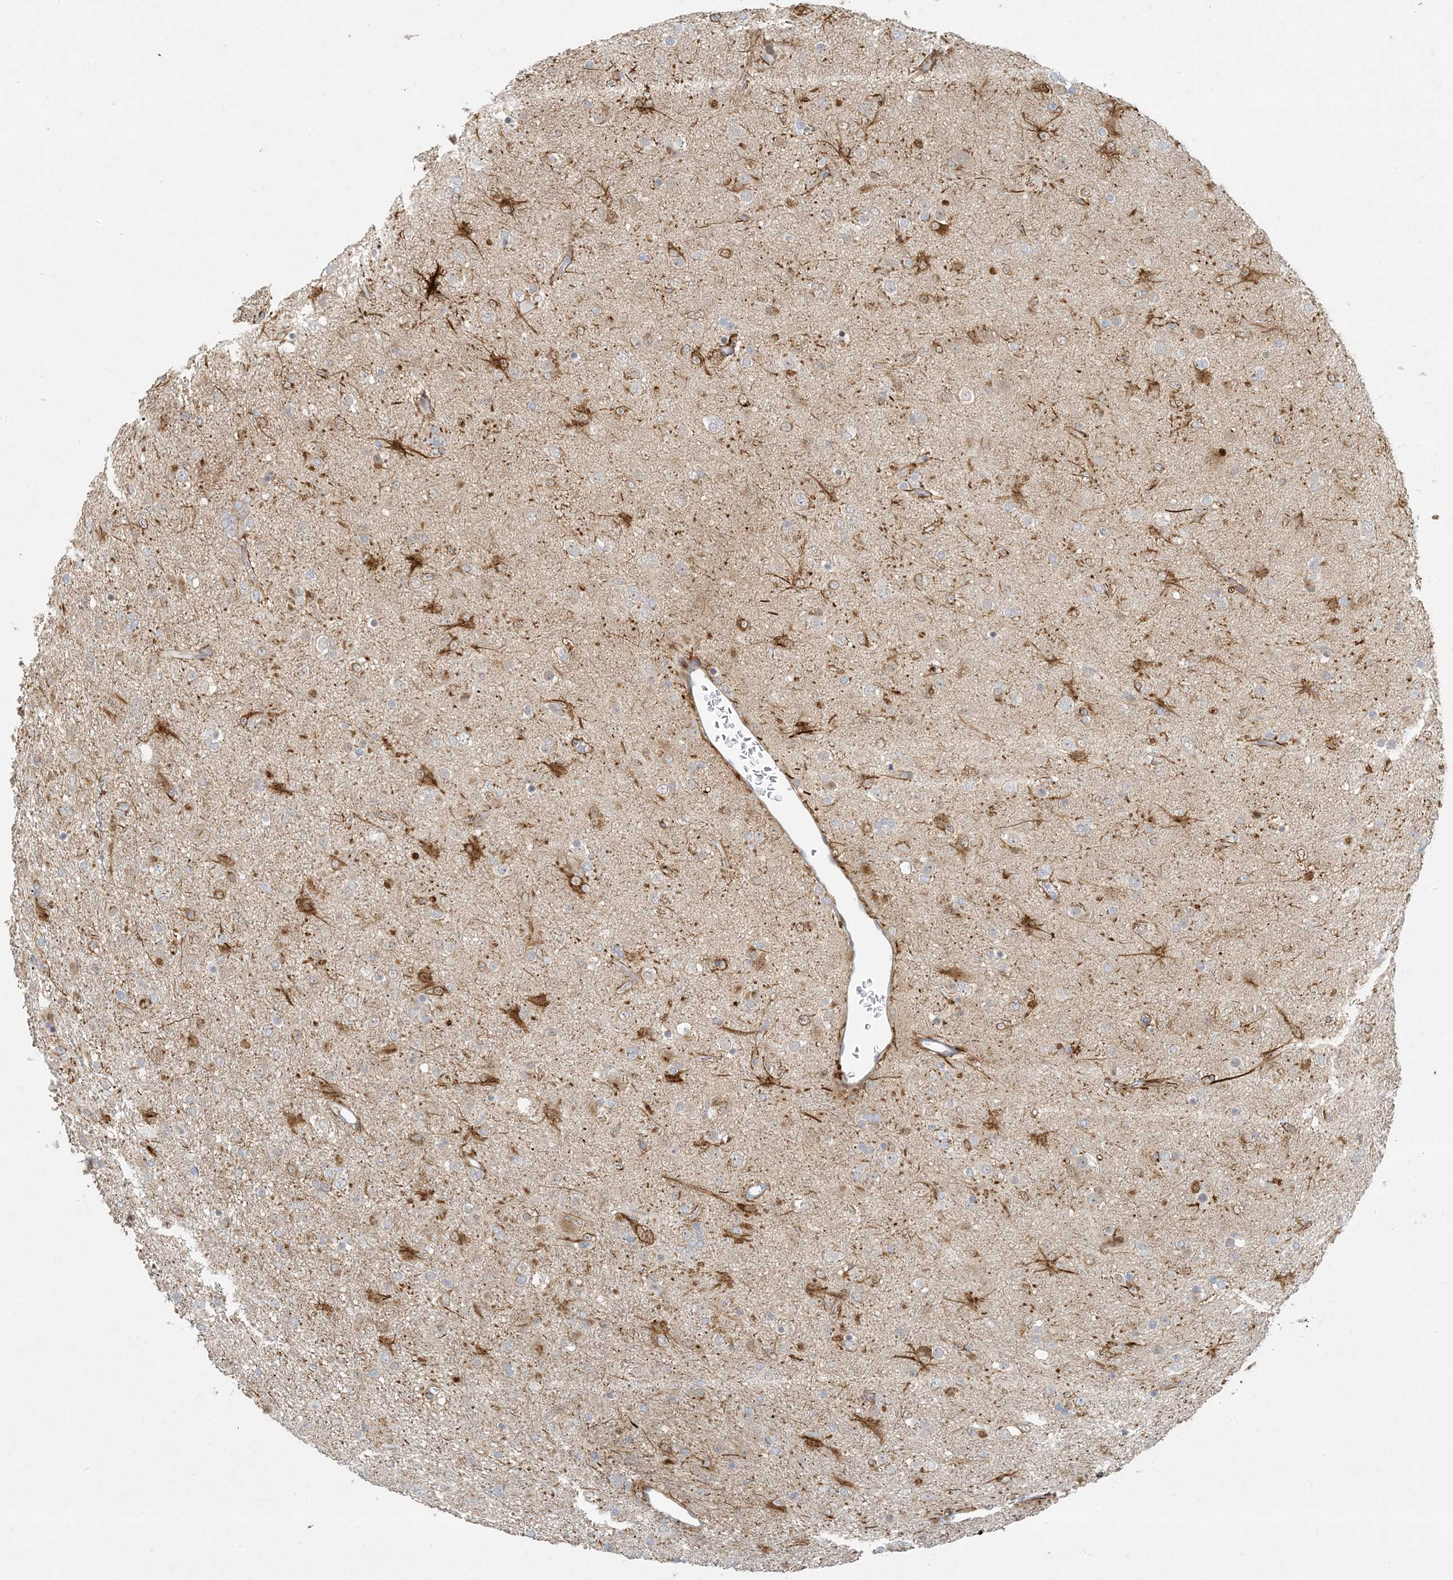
{"staining": {"intensity": "weak", "quantity": "<25%", "location": "cytoplasmic/membranous"}, "tissue": "glioma", "cell_type": "Tumor cells", "image_type": "cancer", "snomed": [{"axis": "morphology", "description": "Glioma, malignant, Low grade"}, {"axis": "topography", "description": "Brain"}], "caption": "The histopathology image exhibits no significant positivity in tumor cells of malignant low-grade glioma.", "gene": "BCORL1", "patient": {"sex": "male", "age": 65}}